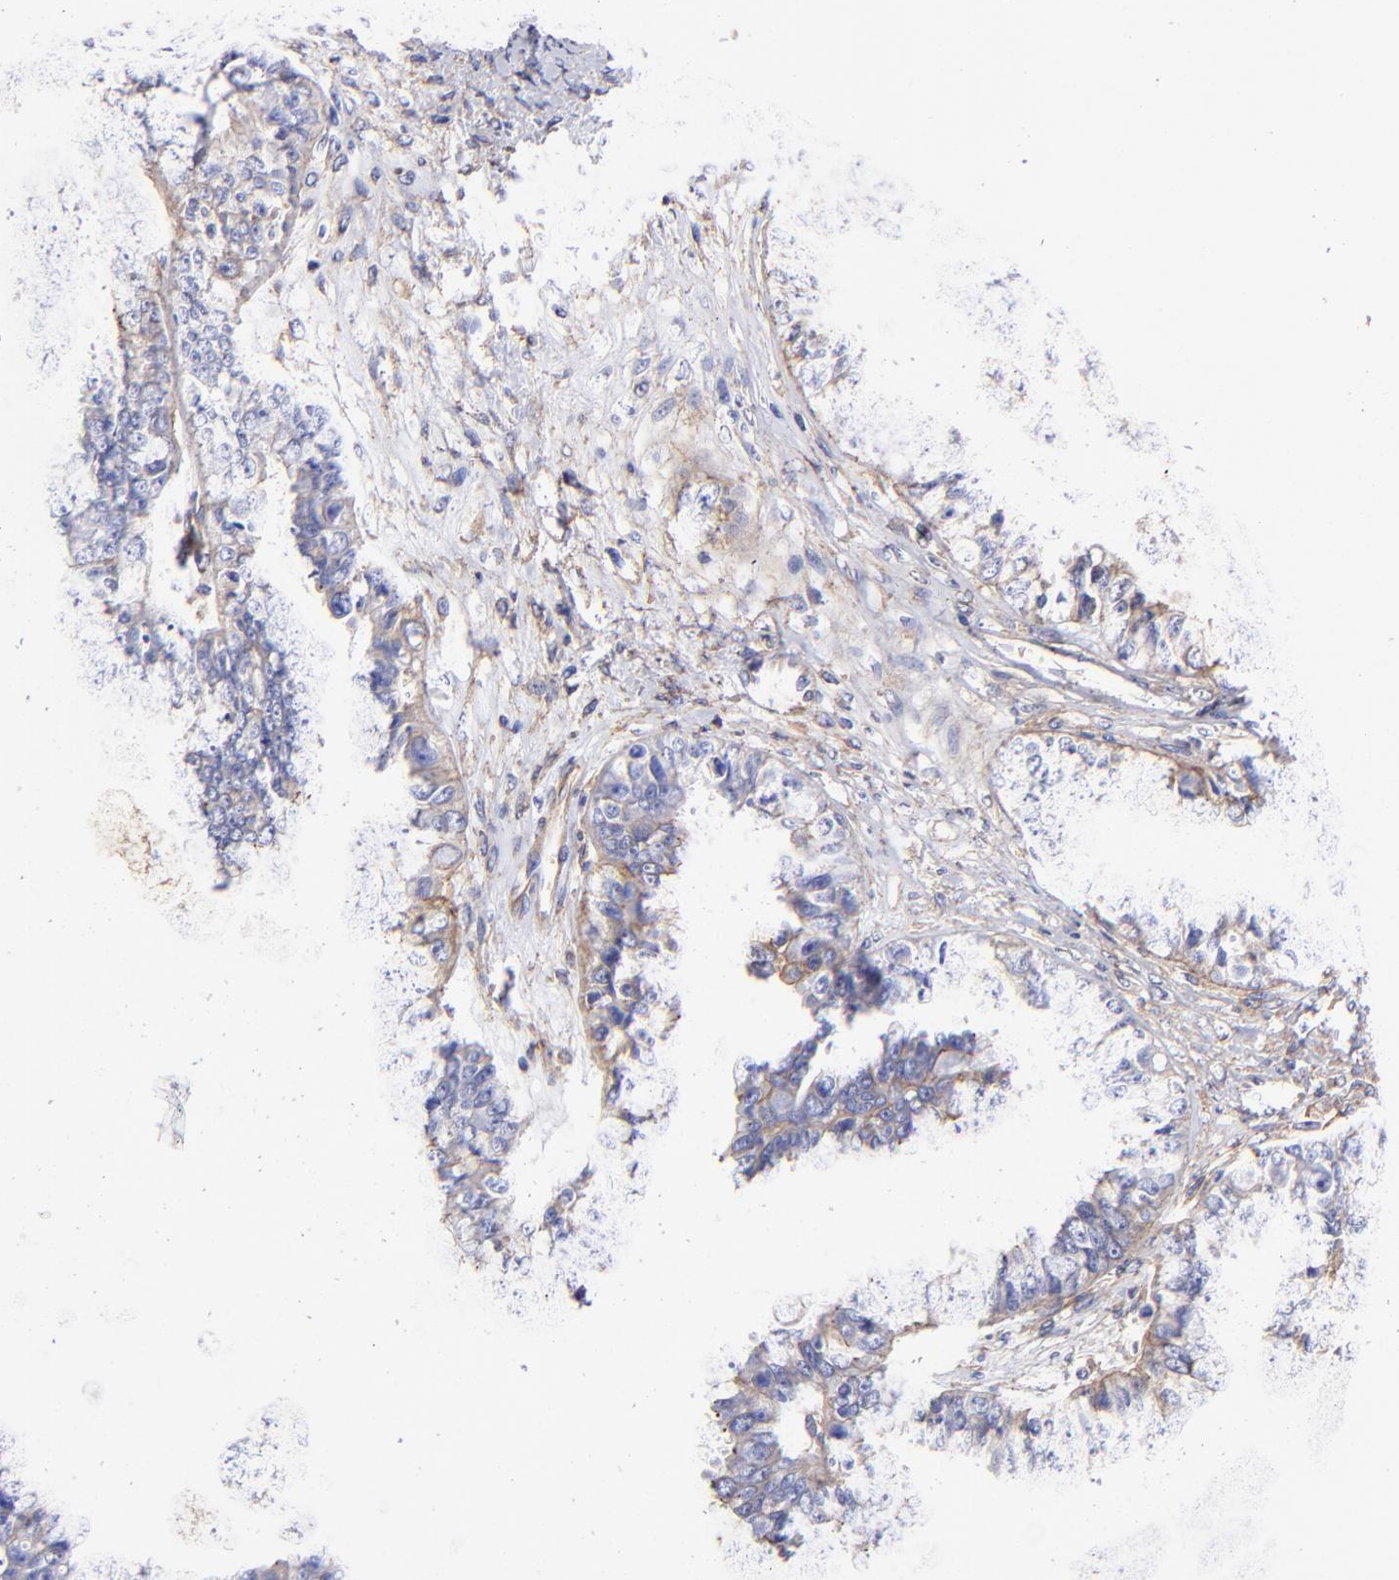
{"staining": {"intensity": "moderate", "quantity": "25%-75%", "location": "cytoplasmic/membranous"}, "tissue": "ovarian cancer", "cell_type": "Tumor cells", "image_type": "cancer", "snomed": [{"axis": "morphology", "description": "Carcinoma, endometroid"}, {"axis": "topography", "description": "Ovary"}], "caption": "Ovarian cancer stained with IHC reveals moderate cytoplasmic/membranous positivity in approximately 25%-75% of tumor cells.", "gene": "PPFIBP1", "patient": {"sex": "female", "age": 85}}